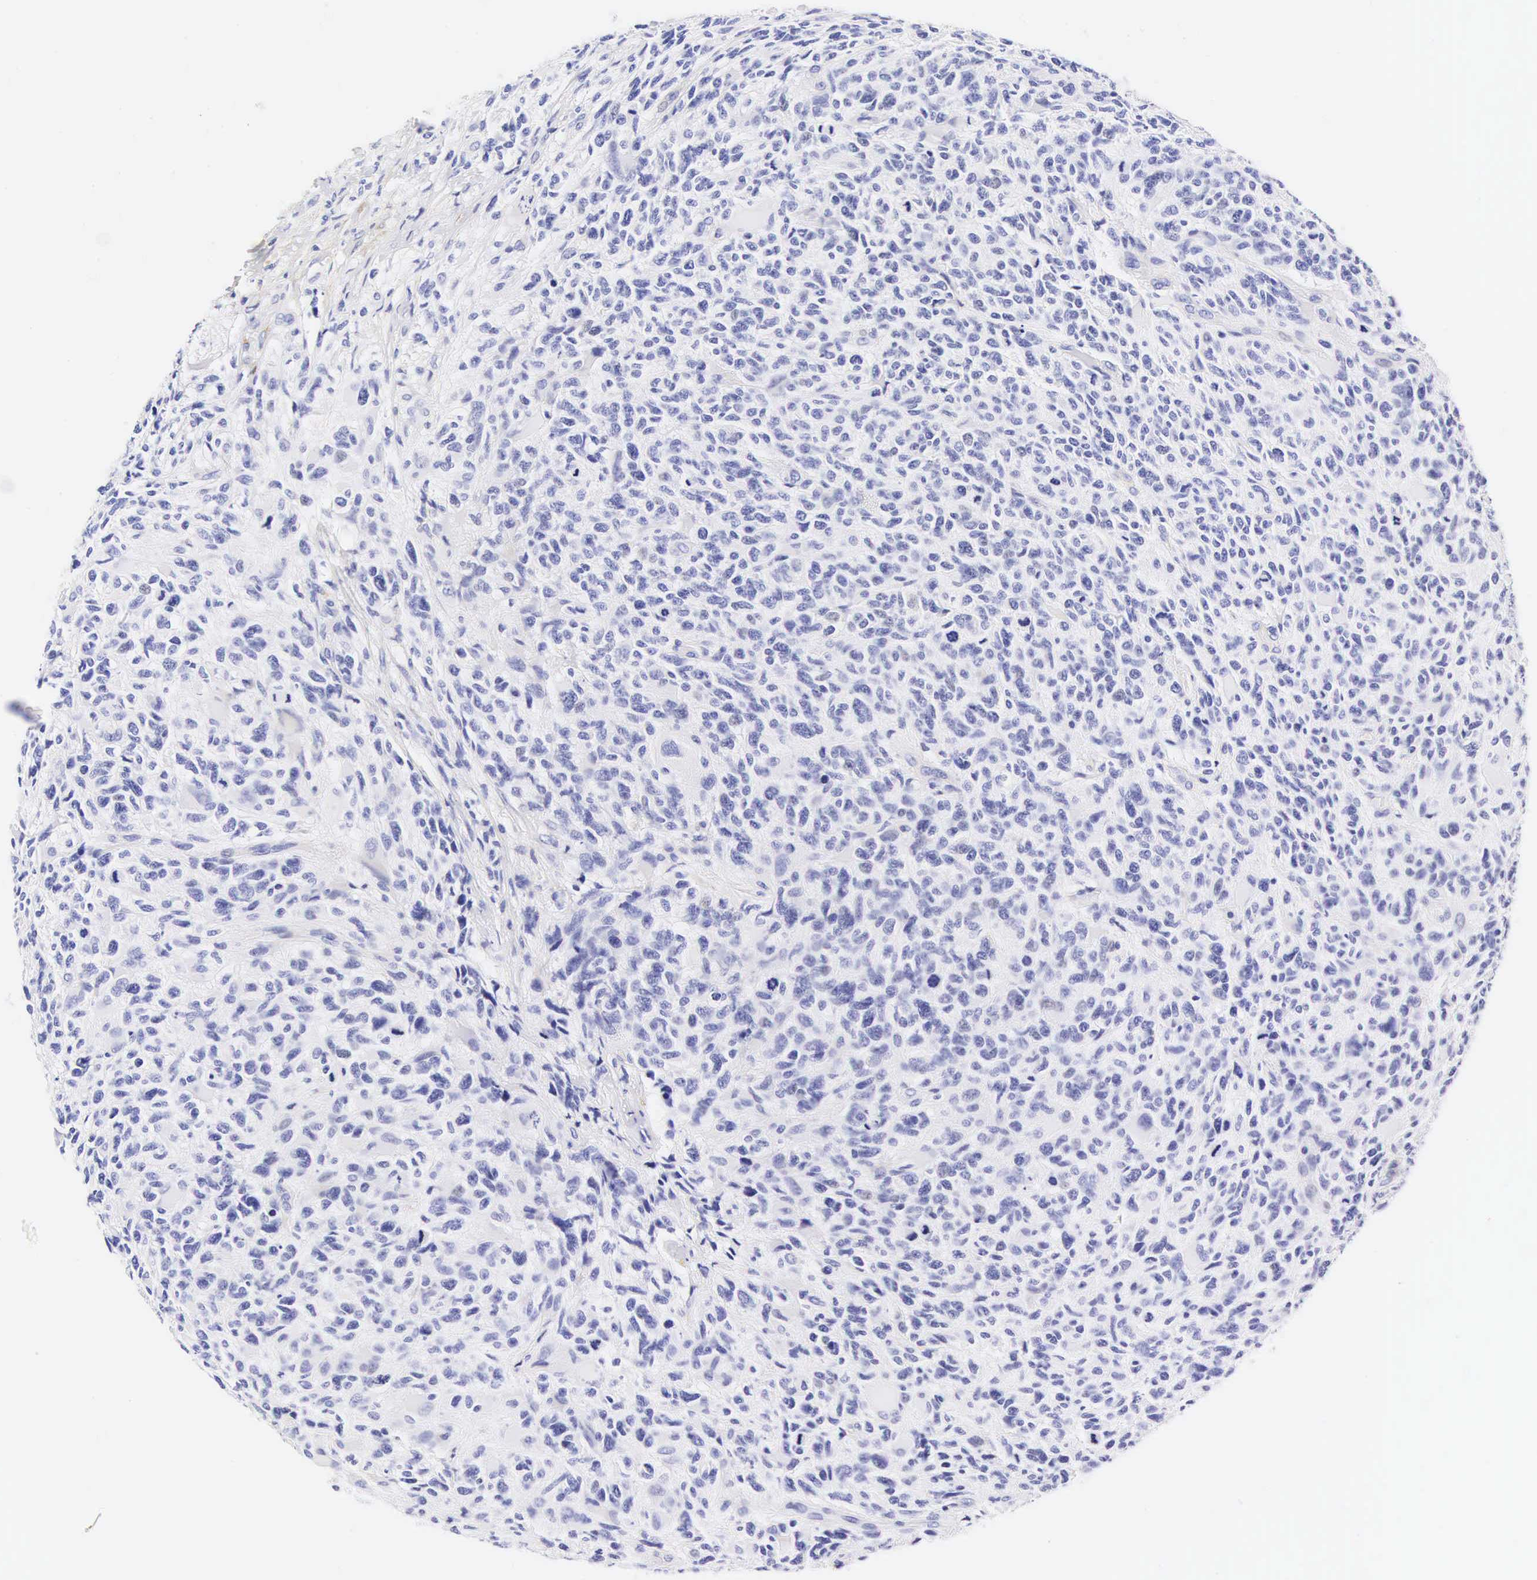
{"staining": {"intensity": "negative", "quantity": "none", "location": "none"}, "tissue": "glioma", "cell_type": "Tumor cells", "image_type": "cancer", "snomed": [{"axis": "morphology", "description": "Glioma, malignant, High grade"}, {"axis": "topography", "description": "Brain"}], "caption": "This is an immunohistochemistry (IHC) micrograph of high-grade glioma (malignant). There is no positivity in tumor cells.", "gene": "CNN1", "patient": {"sex": "male", "age": 69}}